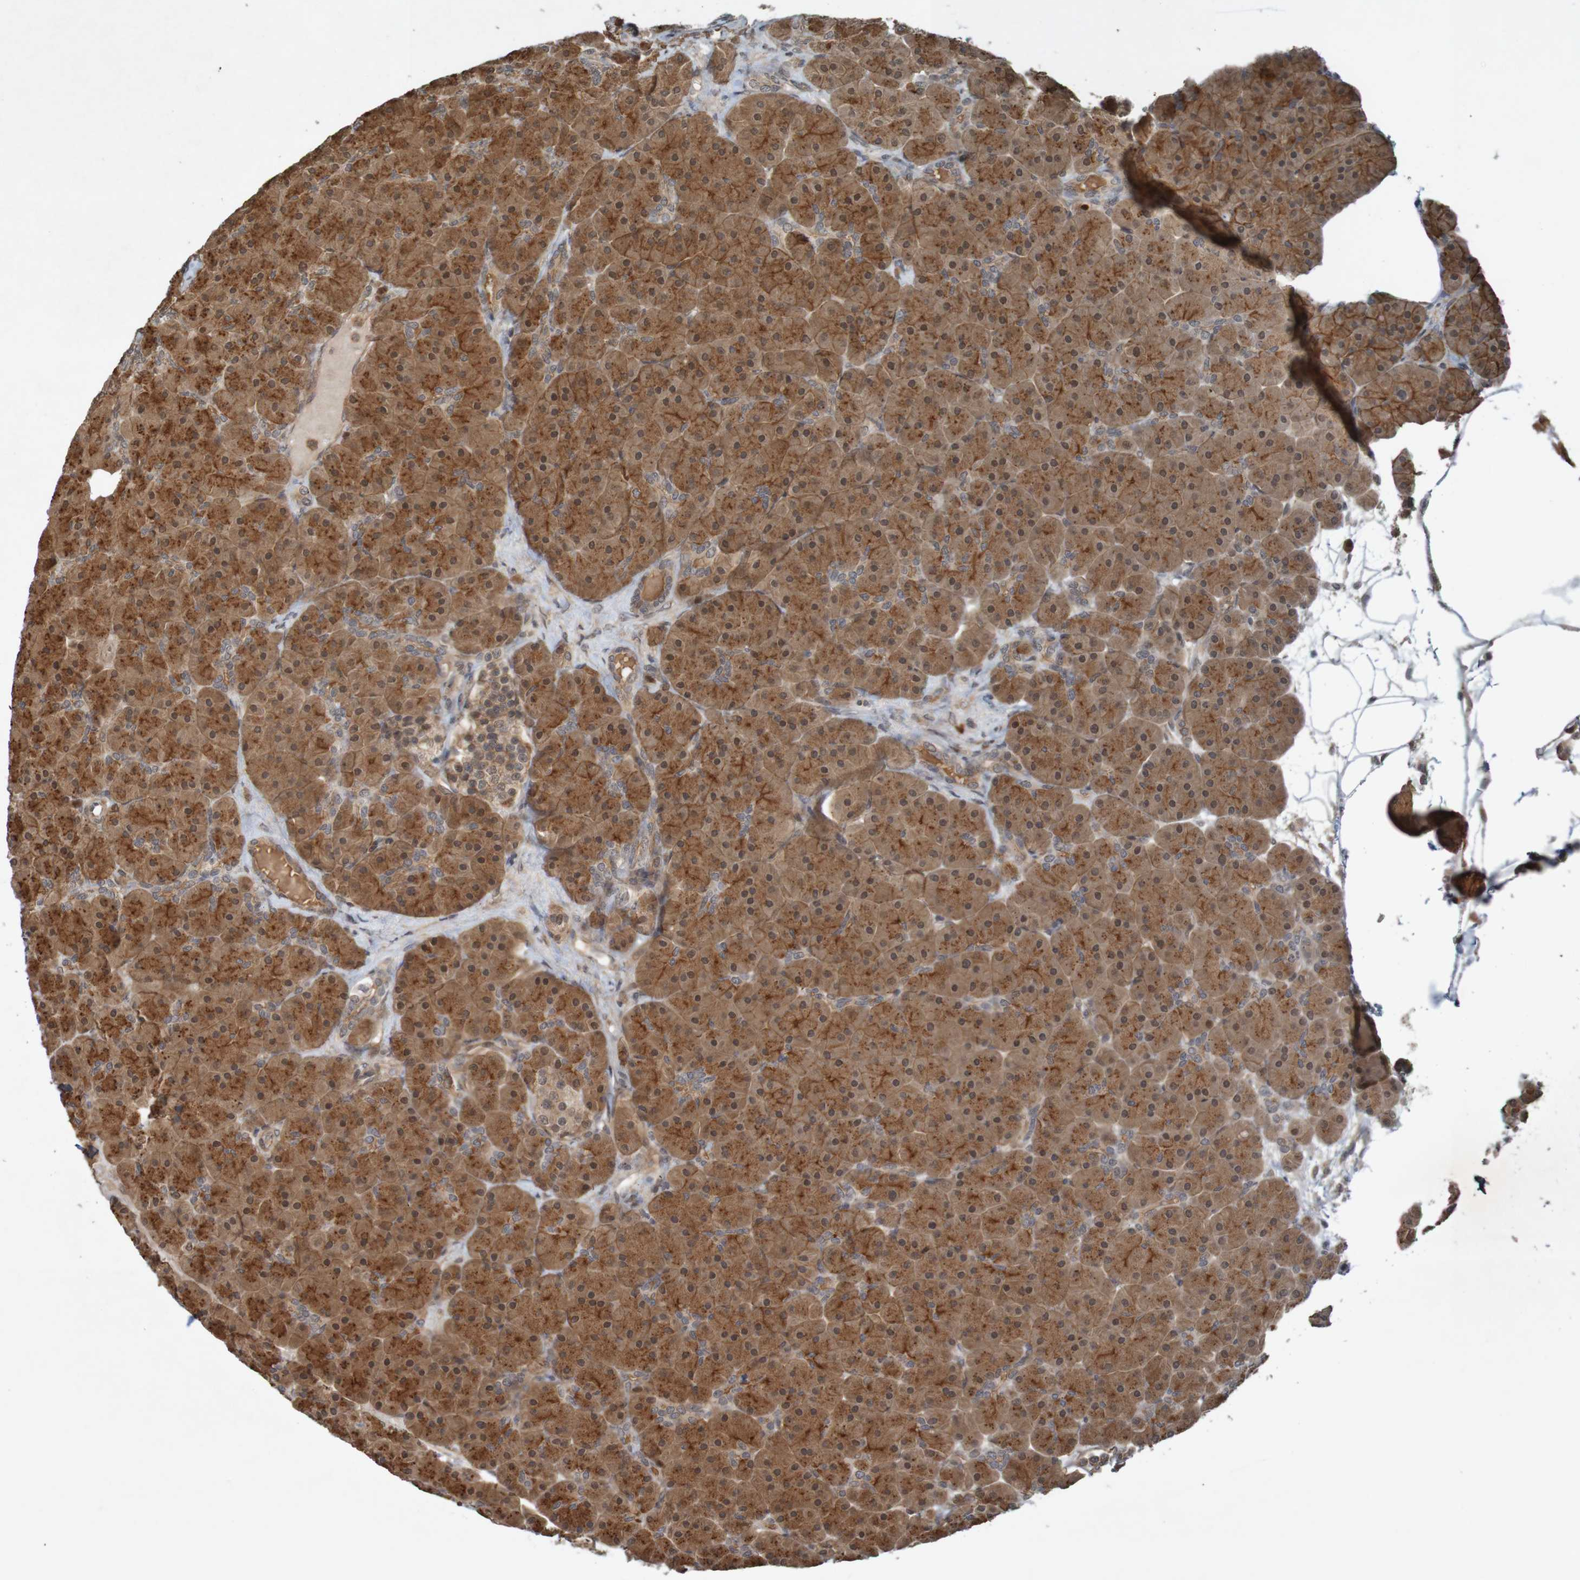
{"staining": {"intensity": "strong", "quantity": ">75%", "location": "cytoplasmic/membranous"}, "tissue": "pancreas", "cell_type": "Exocrine glandular cells", "image_type": "normal", "snomed": [{"axis": "morphology", "description": "Normal tissue, NOS"}, {"axis": "topography", "description": "Pancreas"}], "caption": "Immunohistochemical staining of benign pancreas displays >75% levels of strong cytoplasmic/membranous protein positivity in approximately >75% of exocrine glandular cells. Nuclei are stained in blue.", "gene": "ARHGEF11", "patient": {"sex": "male", "age": 66}}